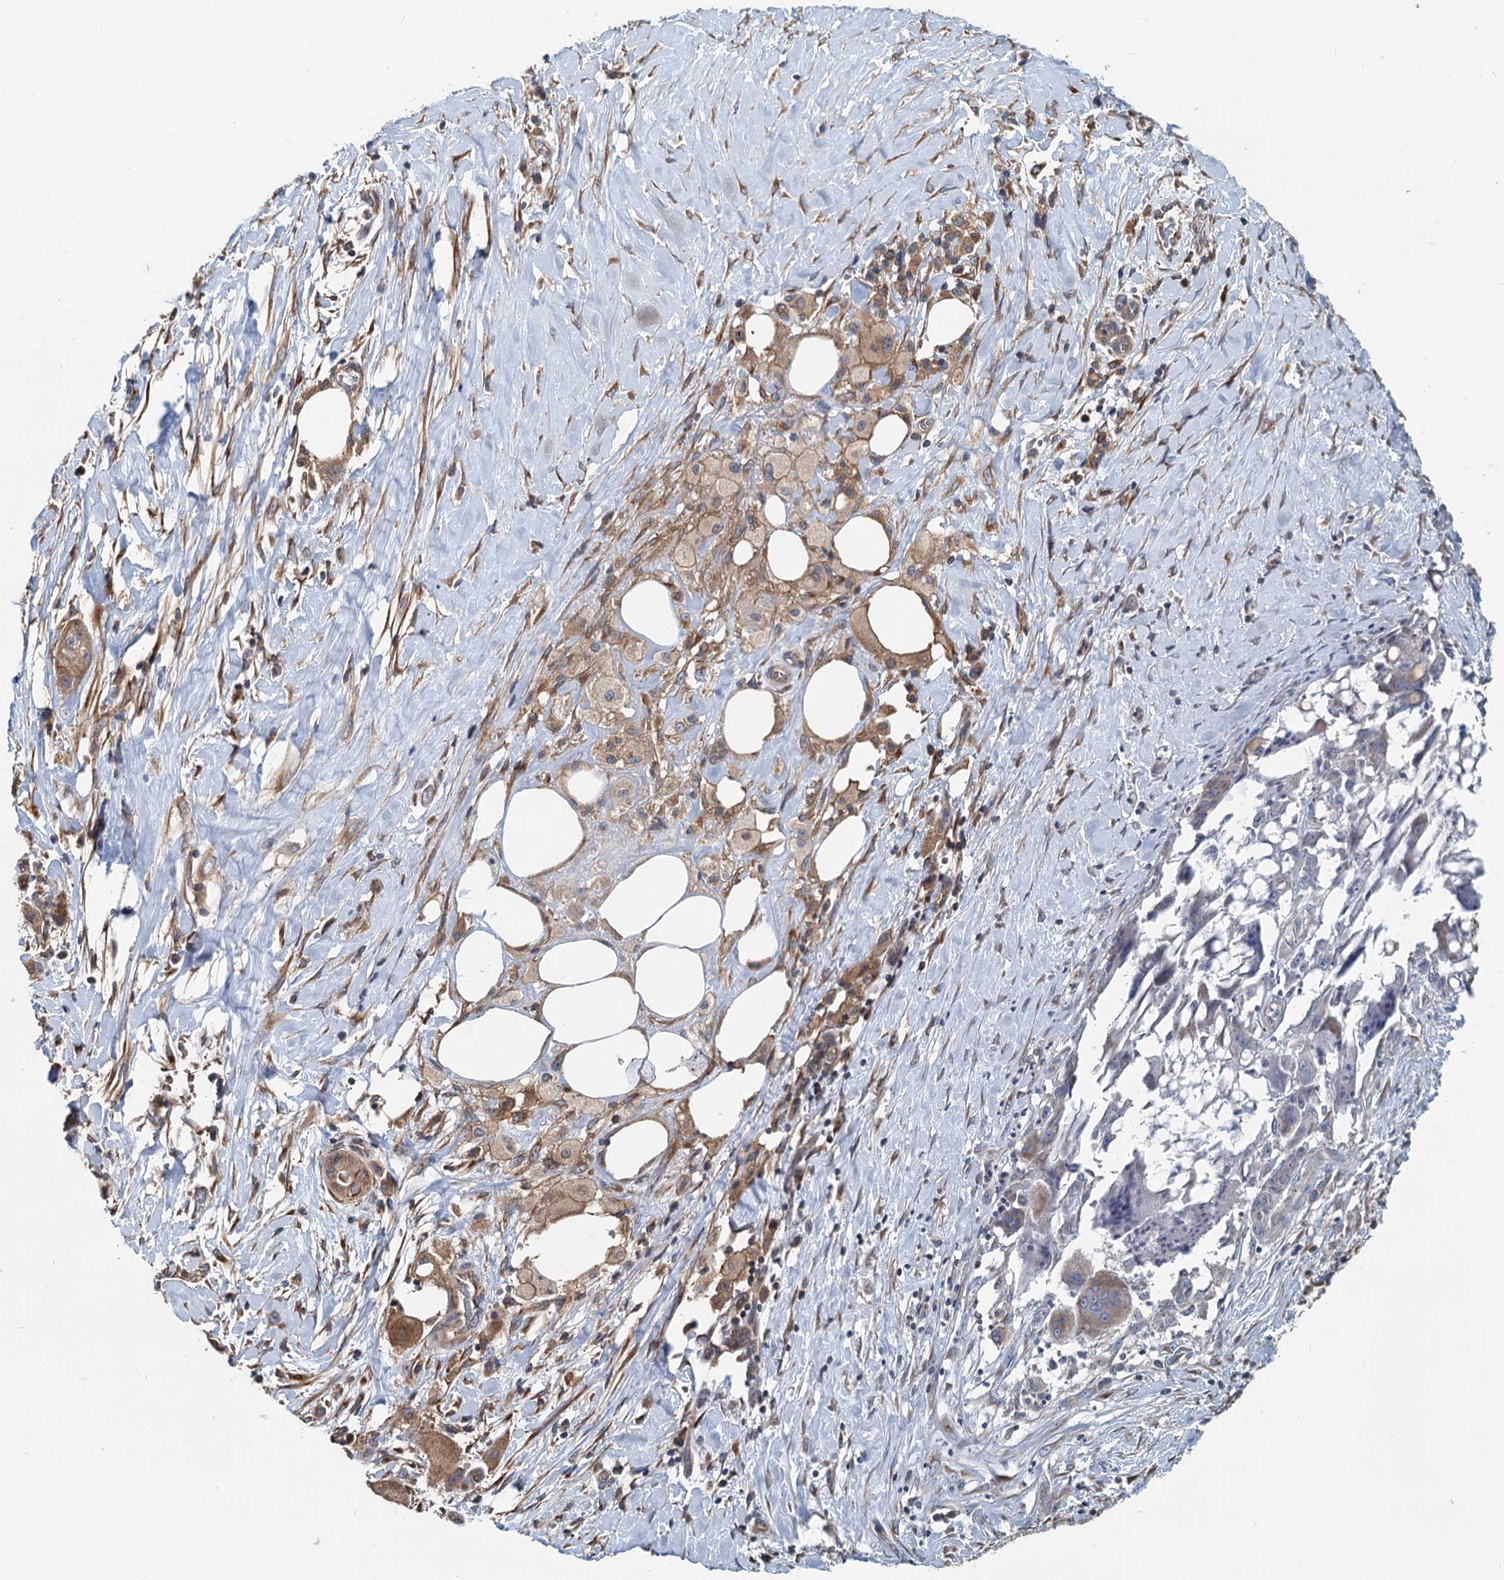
{"staining": {"intensity": "weak", "quantity": ">75%", "location": "cytoplasmic/membranous"}, "tissue": "pancreatic cancer", "cell_type": "Tumor cells", "image_type": "cancer", "snomed": [{"axis": "morphology", "description": "Adenocarcinoma, NOS"}, {"axis": "topography", "description": "Pancreas"}], "caption": "Immunohistochemical staining of pancreatic cancer displays weak cytoplasmic/membranous protein staining in about >75% of tumor cells. The staining is performed using DAB brown chromogen to label protein expression. The nuclei are counter-stained blue using hematoxylin.", "gene": "TEDC1", "patient": {"sex": "male", "age": 58}}